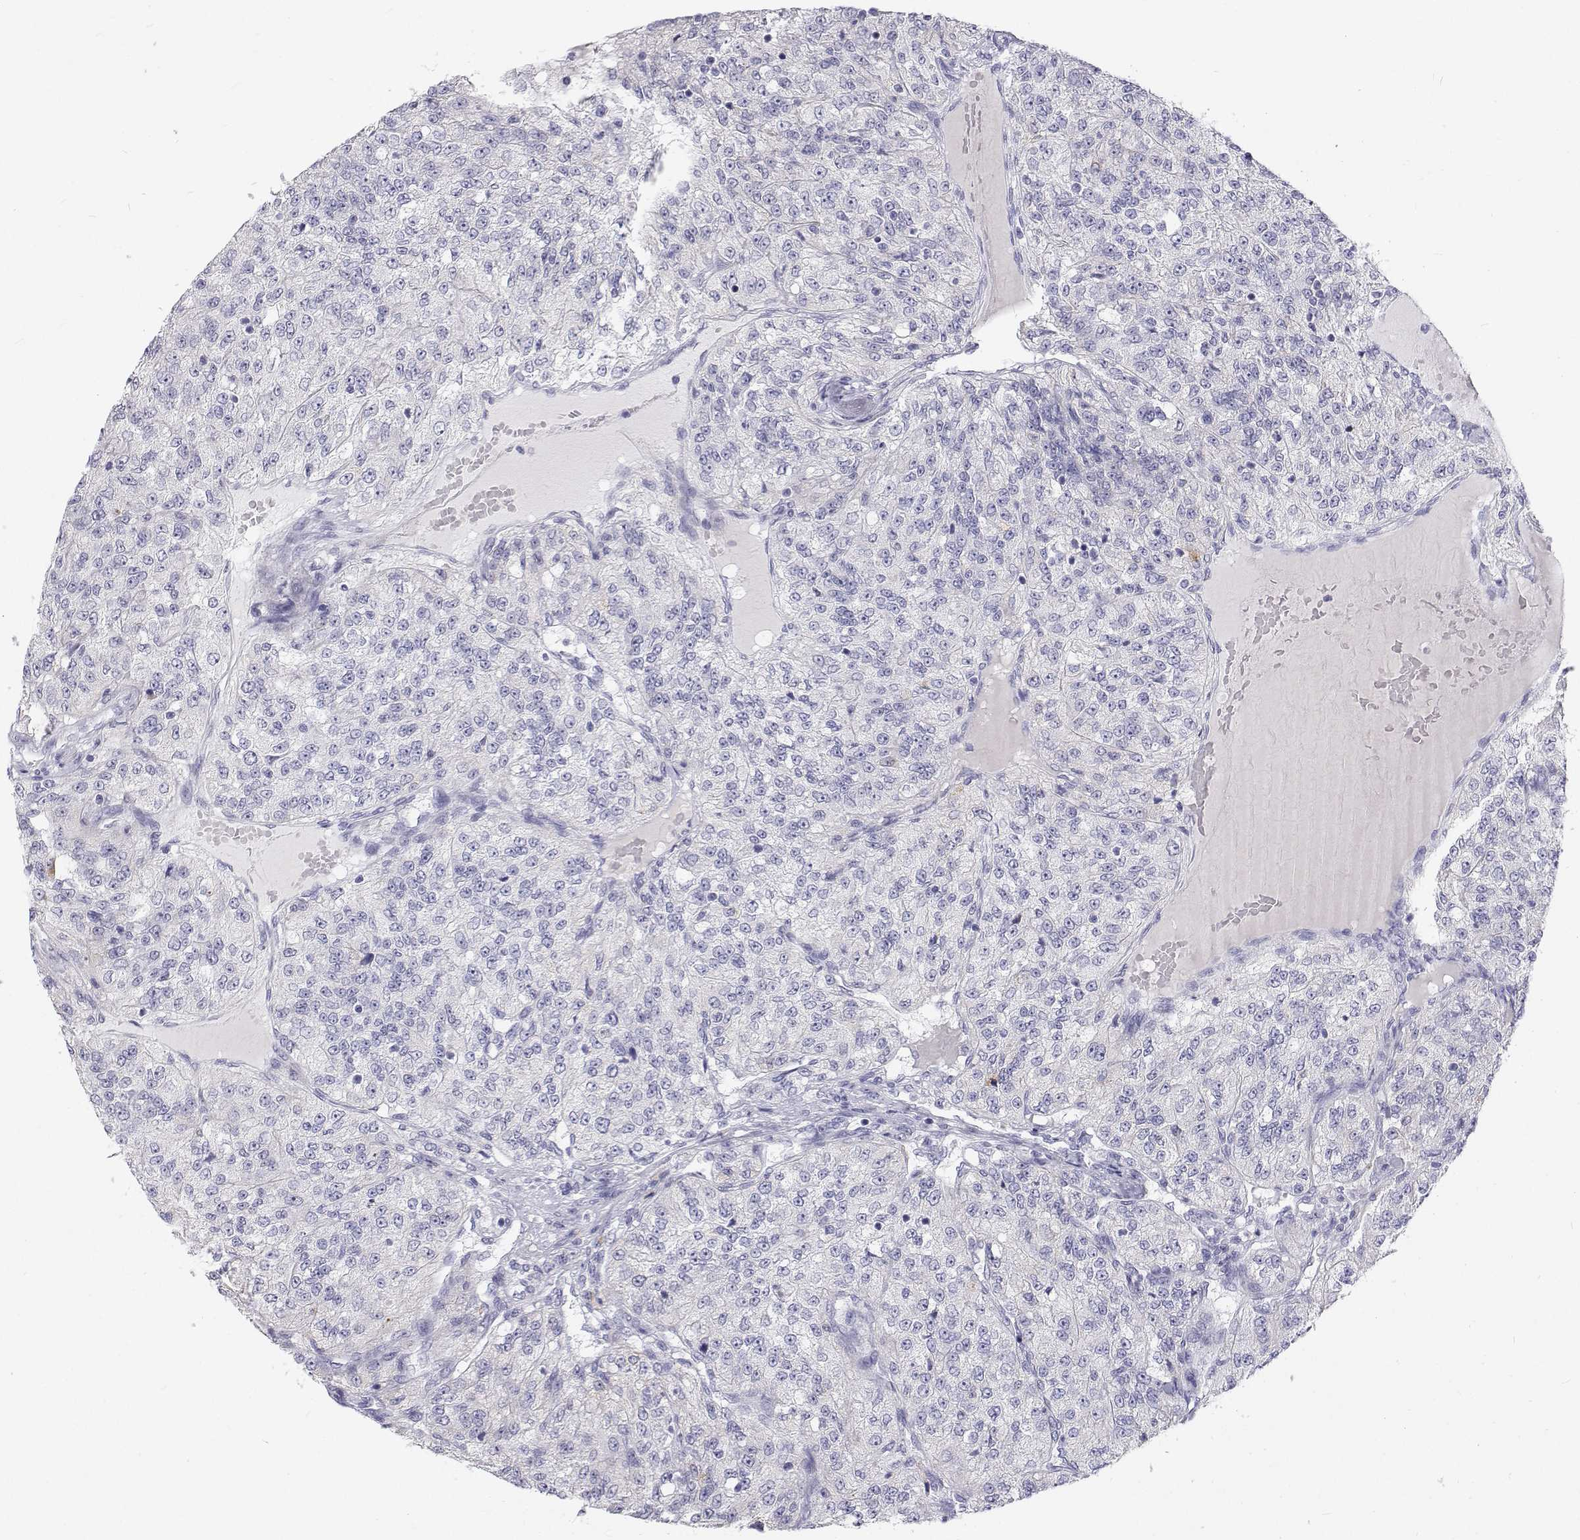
{"staining": {"intensity": "negative", "quantity": "none", "location": "none"}, "tissue": "renal cancer", "cell_type": "Tumor cells", "image_type": "cancer", "snomed": [{"axis": "morphology", "description": "Adenocarcinoma, NOS"}, {"axis": "topography", "description": "Kidney"}], "caption": "An IHC micrograph of adenocarcinoma (renal) is shown. There is no staining in tumor cells of adenocarcinoma (renal). (Stains: DAB (3,3'-diaminobenzidine) immunohistochemistry (IHC) with hematoxylin counter stain, Microscopy: brightfield microscopy at high magnification).", "gene": "NCR2", "patient": {"sex": "female", "age": 63}}